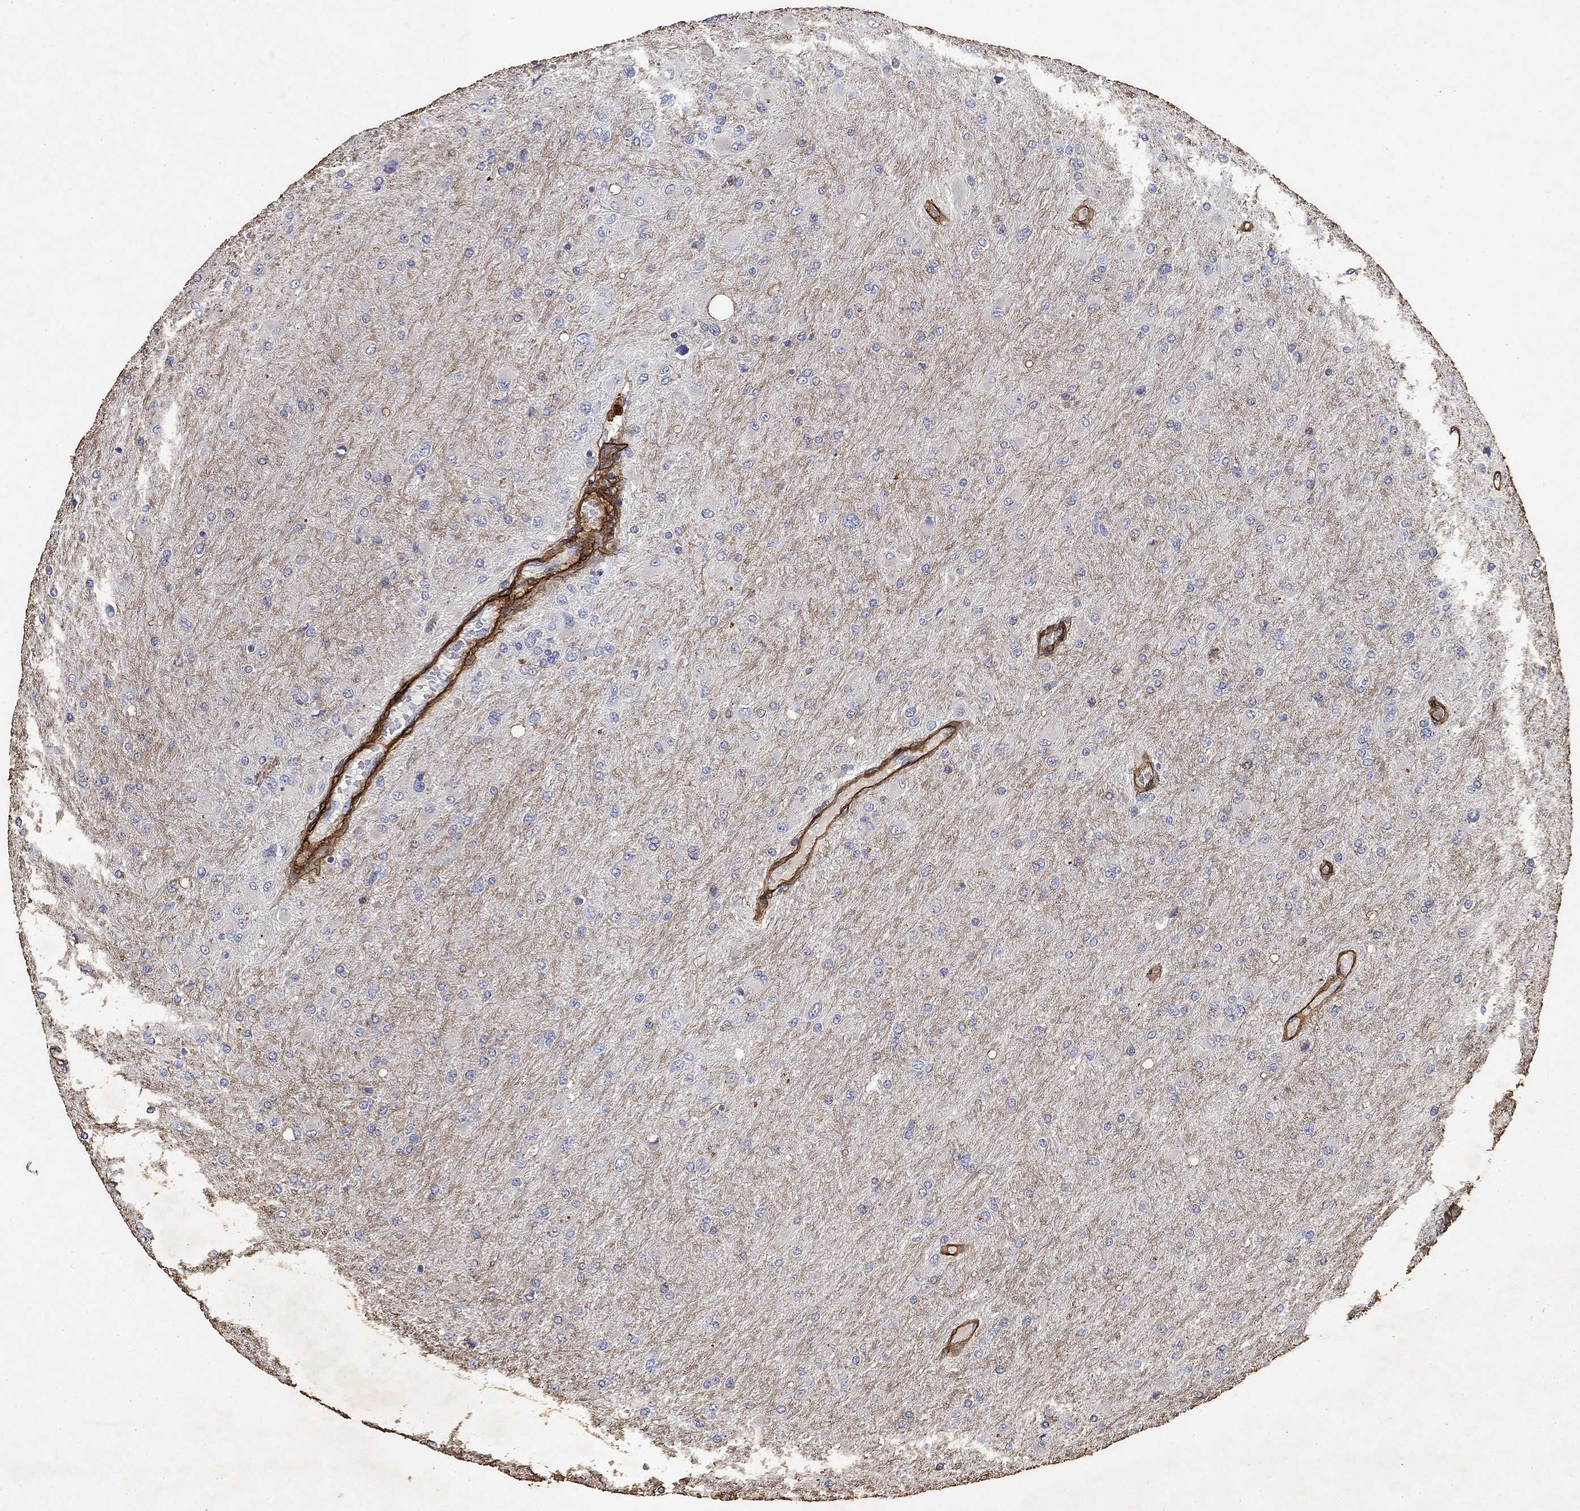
{"staining": {"intensity": "negative", "quantity": "none", "location": "none"}, "tissue": "glioma", "cell_type": "Tumor cells", "image_type": "cancer", "snomed": [{"axis": "morphology", "description": "Glioma, malignant, High grade"}, {"axis": "topography", "description": "Cerebral cortex"}], "caption": "Tumor cells show no significant protein positivity in malignant glioma (high-grade). The staining was performed using DAB to visualize the protein expression in brown, while the nuclei were stained in blue with hematoxylin (Magnification: 20x).", "gene": "COL4A2", "patient": {"sex": "female", "age": 36}}